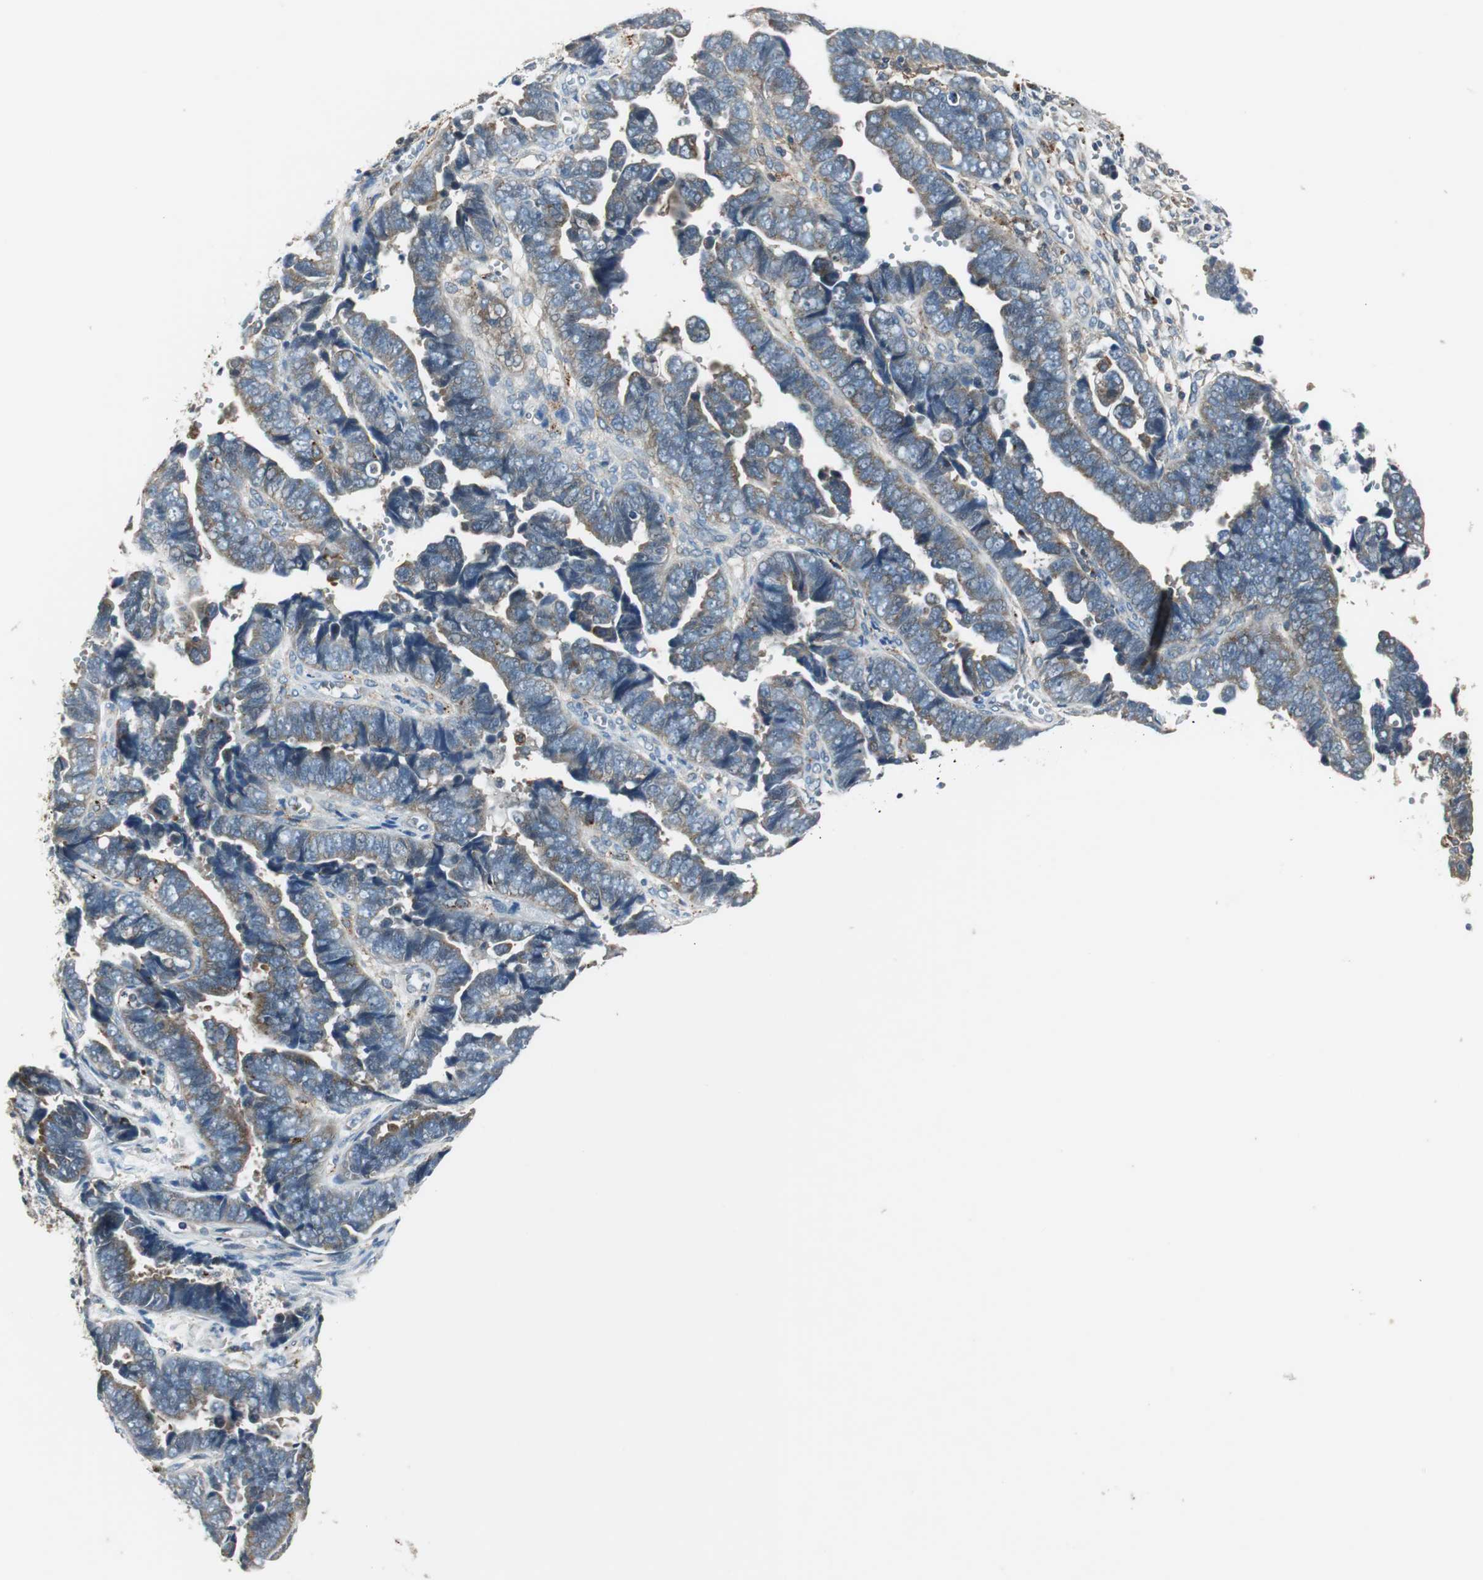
{"staining": {"intensity": "weak", "quantity": "<25%", "location": "cytoplasmic/membranous"}, "tissue": "endometrial cancer", "cell_type": "Tumor cells", "image_type": "cancer", "snomed": [{"axis": "morphology", "description": "Adenocarcinoma, NOS"}, {"axis": "topography", "description": "Endometrium"}], "caption": "Tumor cells show no significant protein expression in adenocarcinoma (endometrial).", "gene": "NCK1", "patient": {"sex": "female", "age": 75}}